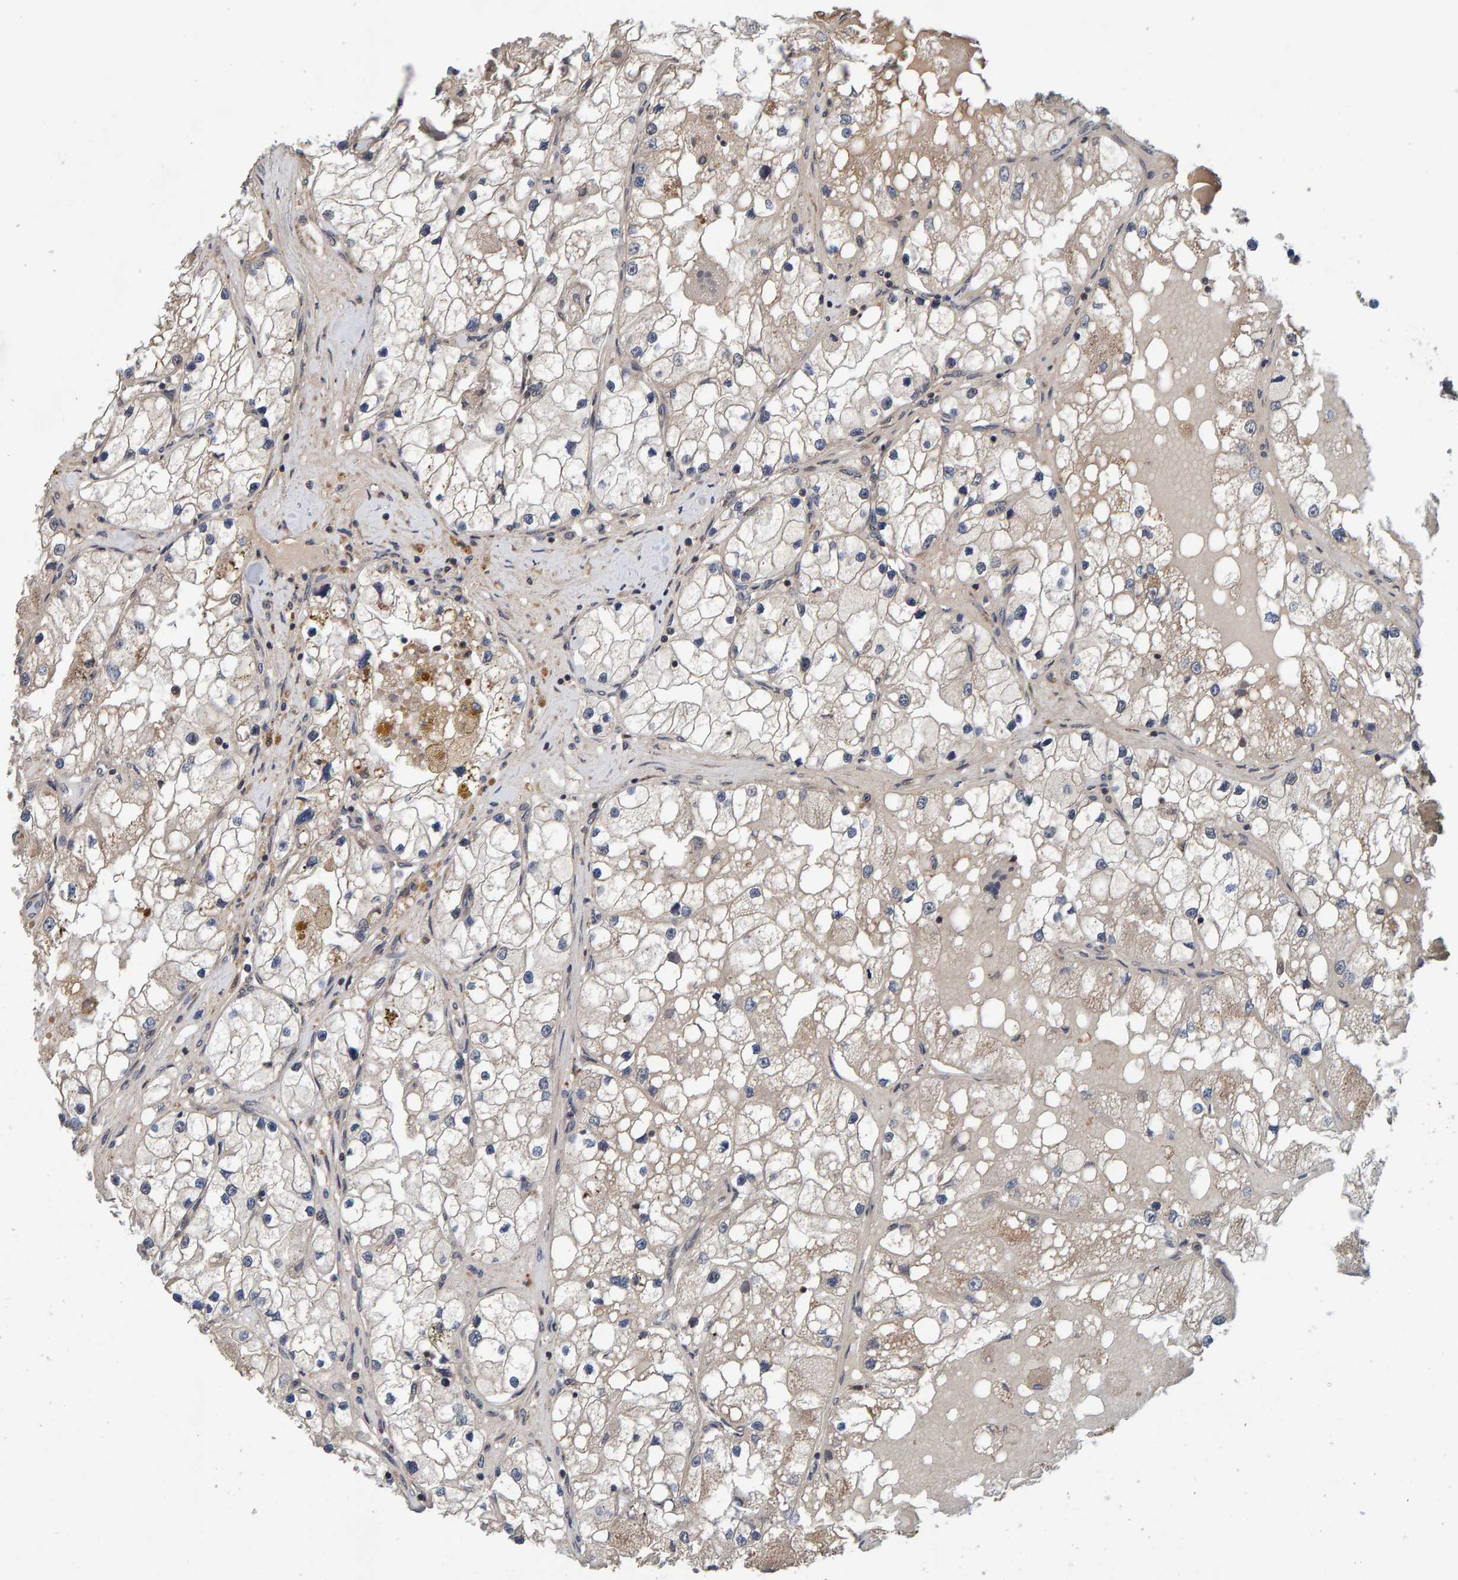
{"staining": {"intensity": "weak", "quantity": "25%-75%", "location": "cytoplasmic/membranous"}, "tissue": "renal cancer", "cell_type": "Tumor cells", "image_type": "cancer", "snomed": [{"axis": "morphology", "description": "Adenocarcinoma, NOS"}, {"axis": "topography", "description": "Kidney"}], "caption": "High-magnification brightfield microscopy of renal cancer (adenocarcinoma) stained with DAB (3,3'-diaminobenzidine) (brown) and counterstained with hematoxylin (blue). tumor cells exhibit weak cytoplasmic/membranous expression is seen in approximately25%-75% of cells.", "gene": "CCDC25", "patient": {"sex": "male", "age": 68}}